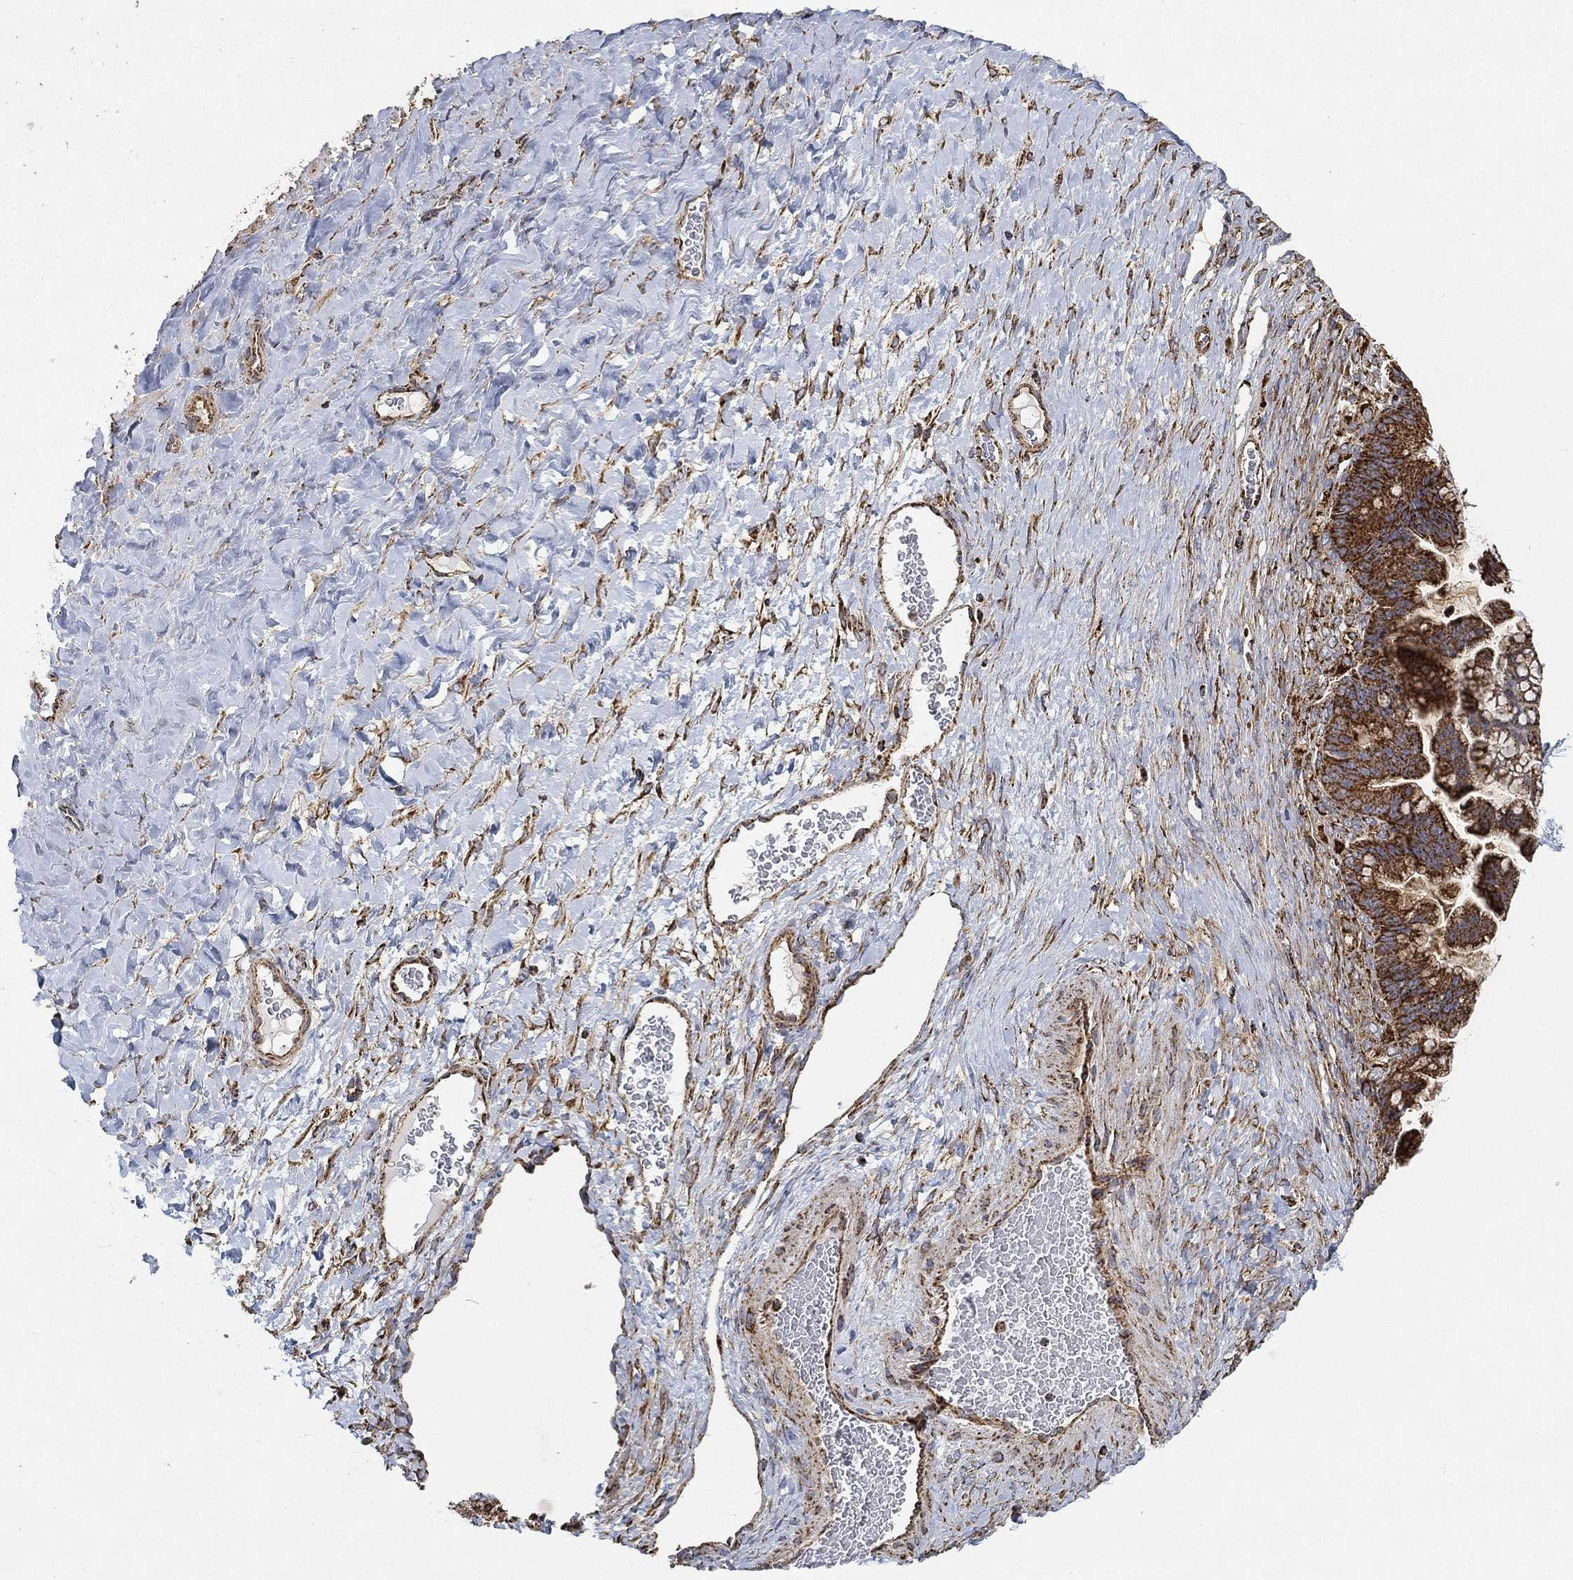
{"staining": {"intensity": "strong", "quantity": ">75%", "location": "cytoplasmic/membranous"}, "tissue": "ovarian cancer", "cell_type": "Tumor cells", "image_type": "cancer", "snomed": [{"axis": "morphology", "description": "Cystadenocarcinoma, mucinous, NOS"}, {"axis": "topography", "description": "Ovary"}], "caption": "DAB (3,3'-diaminobenzidine) immunohistochemical staining of human ovarian cancer shows strong cytoplasmic/membranous protein positivity in approximately >75% of tumor cells. Using DAB (brown) and hematoxylin (blue) stains, captured at high magnification using brightfield microscopy.", "gene": "SLC38A7", "patient": {"sex": "female", "age": 67}}